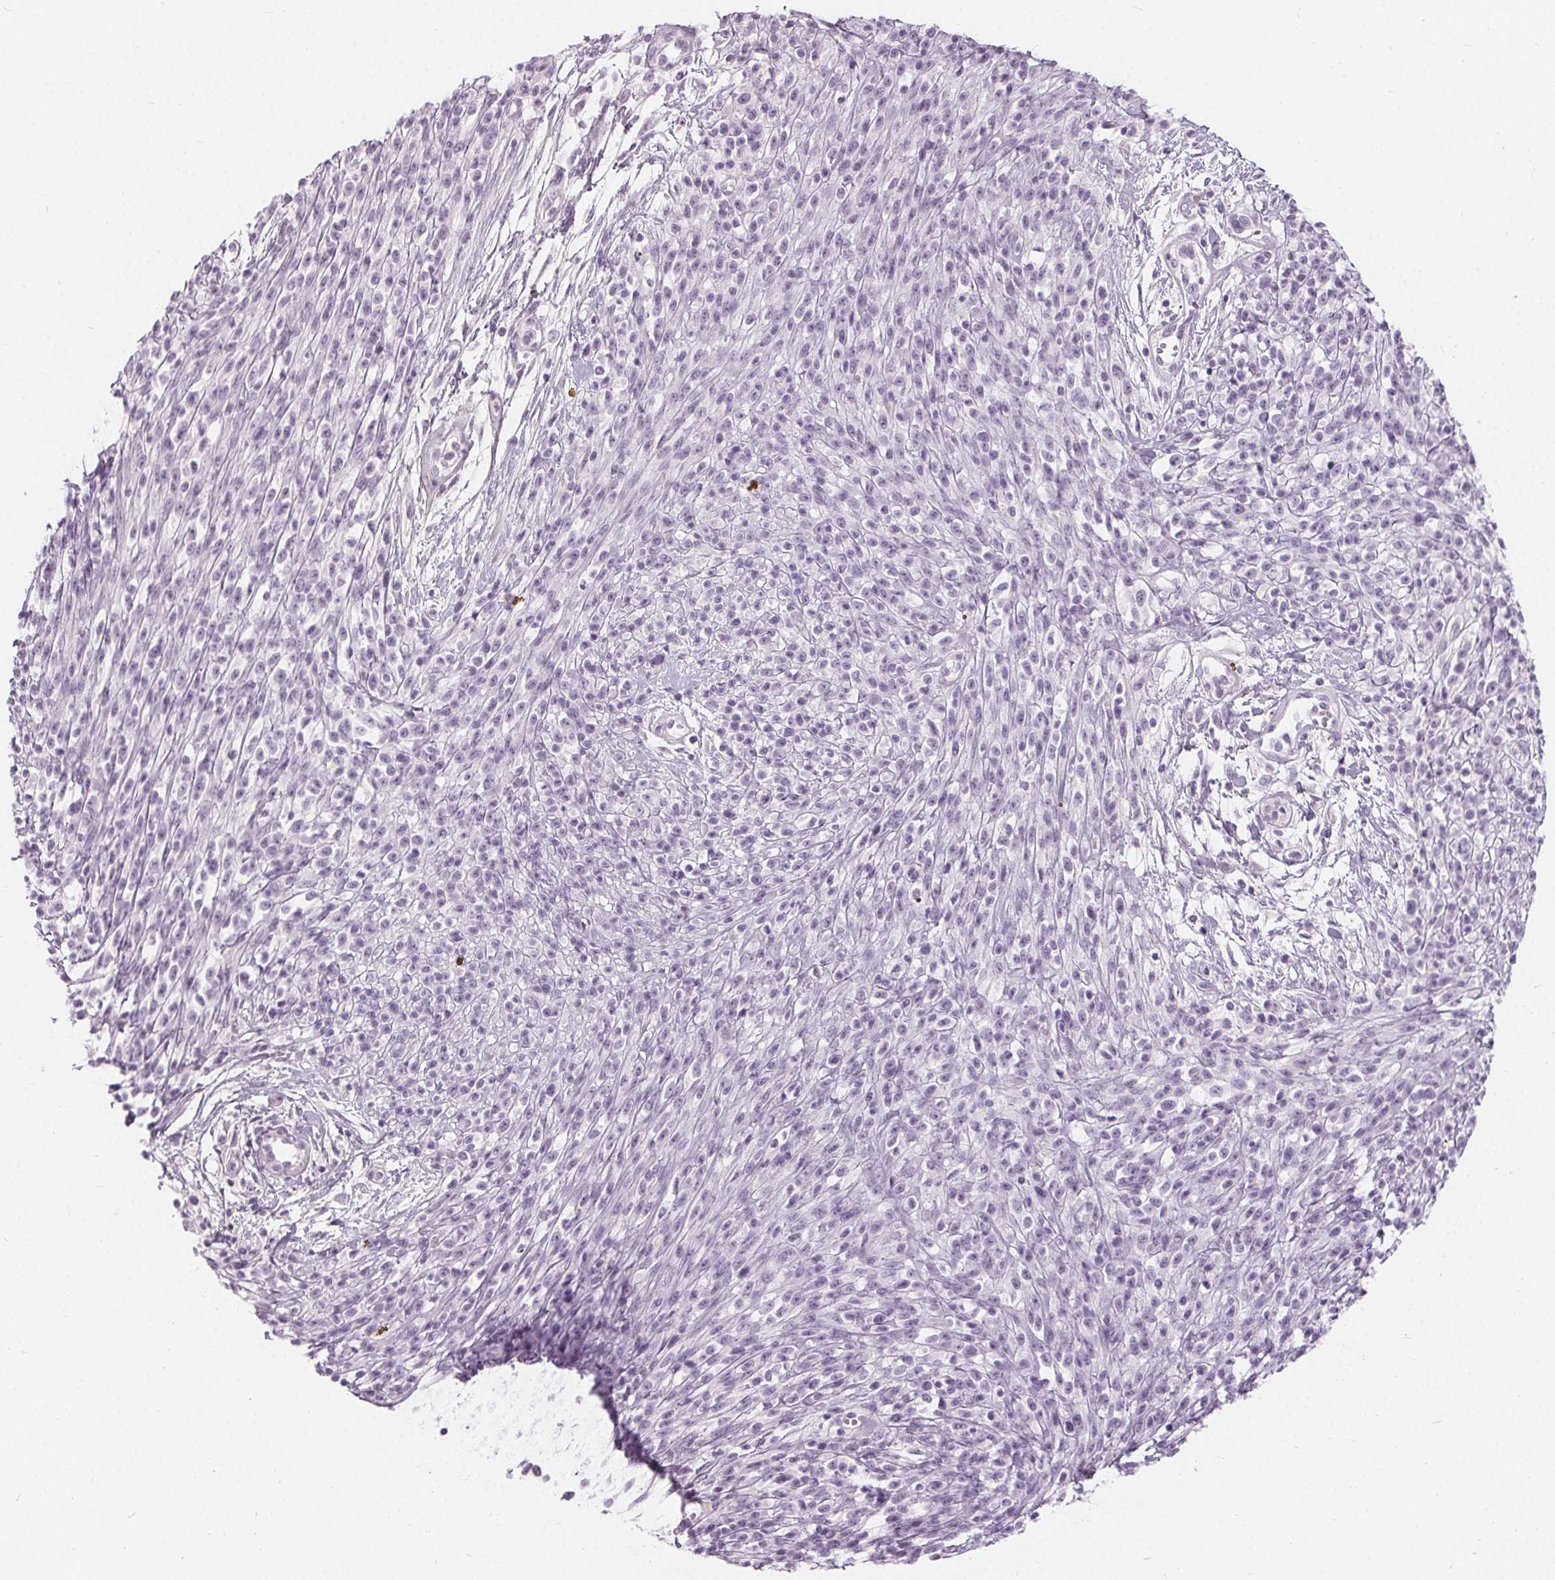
{"staining": {"intensity": "negative", "quantity": "none", "location": "none"}, "tissue": "melanoma", "cell_type": "Tumor cells", "image_type": "cancer", "snomed": [{"axis": "morphology", "description": "Malignant melanoma, NOS"}, {"axis": "topography", "description": "Skin"}, {"axis": "topography", "description": "Skin of trunk"}], "caption": "The histopathology image exhibits no significant positivity in tumor cells of malignant melanoma.", "gene": "HOPX", "patient": {"sex": "male", "age": 74}}